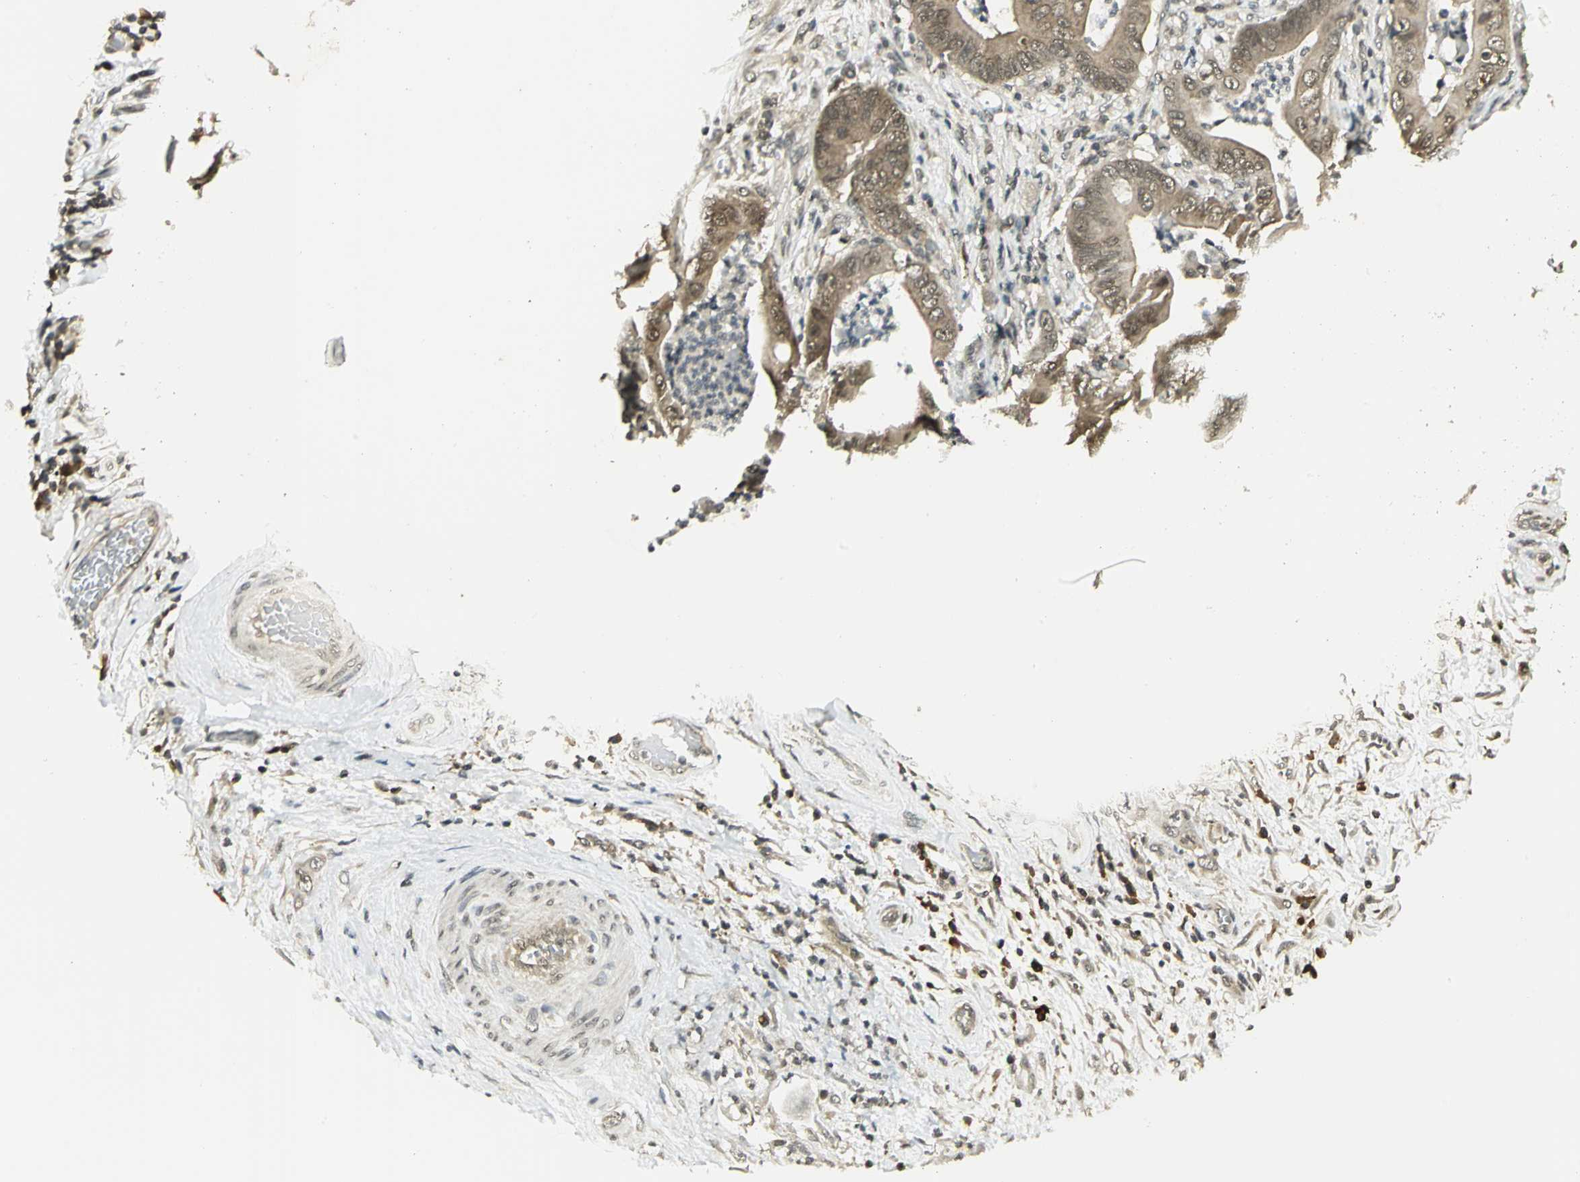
{"staining": {"intensity": "moderate", "quantity": ">75%", "location": "cytoplasmic/membranous"}, "tissue": "stomach cancer", "cell_type": "Tumor cells", "image_type": "cancer", "snomed": [{"axis": "morphology", "description": "Adenocarcinoma, NOS"}, {"axis": "topography", "description": "Stomach"}], "caption": "Immunohistochemical staining of adenocarcinoma (stomach) reveals moderate cytoplasmic/membranous protein expression in approximately >75% of tumor cells.", "gene": "CDC34", "patient": {"sex": "female", "age": 73}}